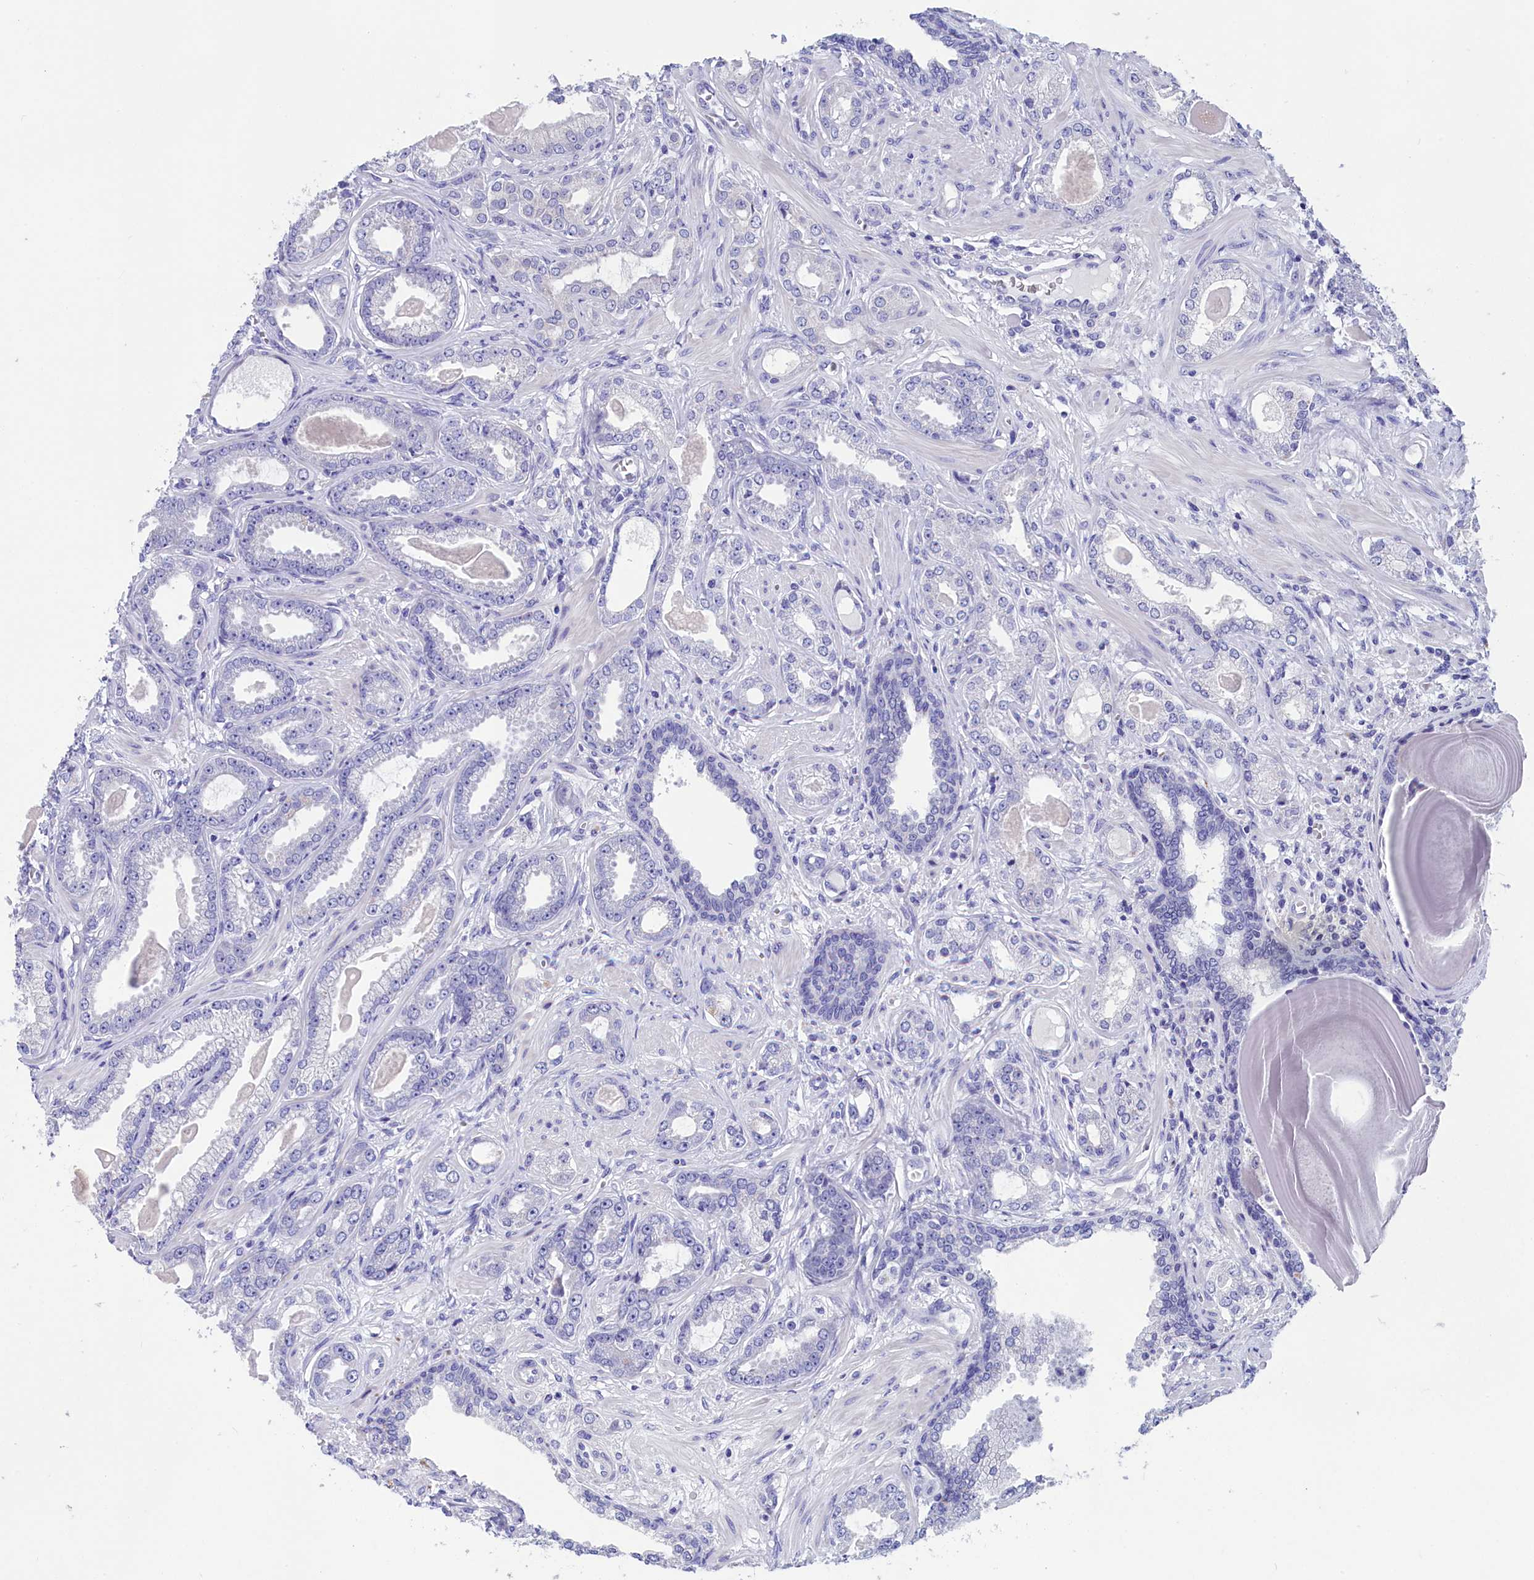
{"staining": {"intensity": "negative", "quantity": "none", "location": "none"}, "tissue": "prostate cancer", "cell_type": "Tumor cells", "image_type": "cancer", "snomed": [{"axis": "morphology", "description": "Adenocarcinoma, Low grade"}, {"axis": "topography", "description": "Prostate"}], "caption": "There is no significant expression in tumor cells of prostate cancer (low-grade adenocarcinoma).", "gene": "PRDM12", "patient": {"sex": "male", "age": 64}}